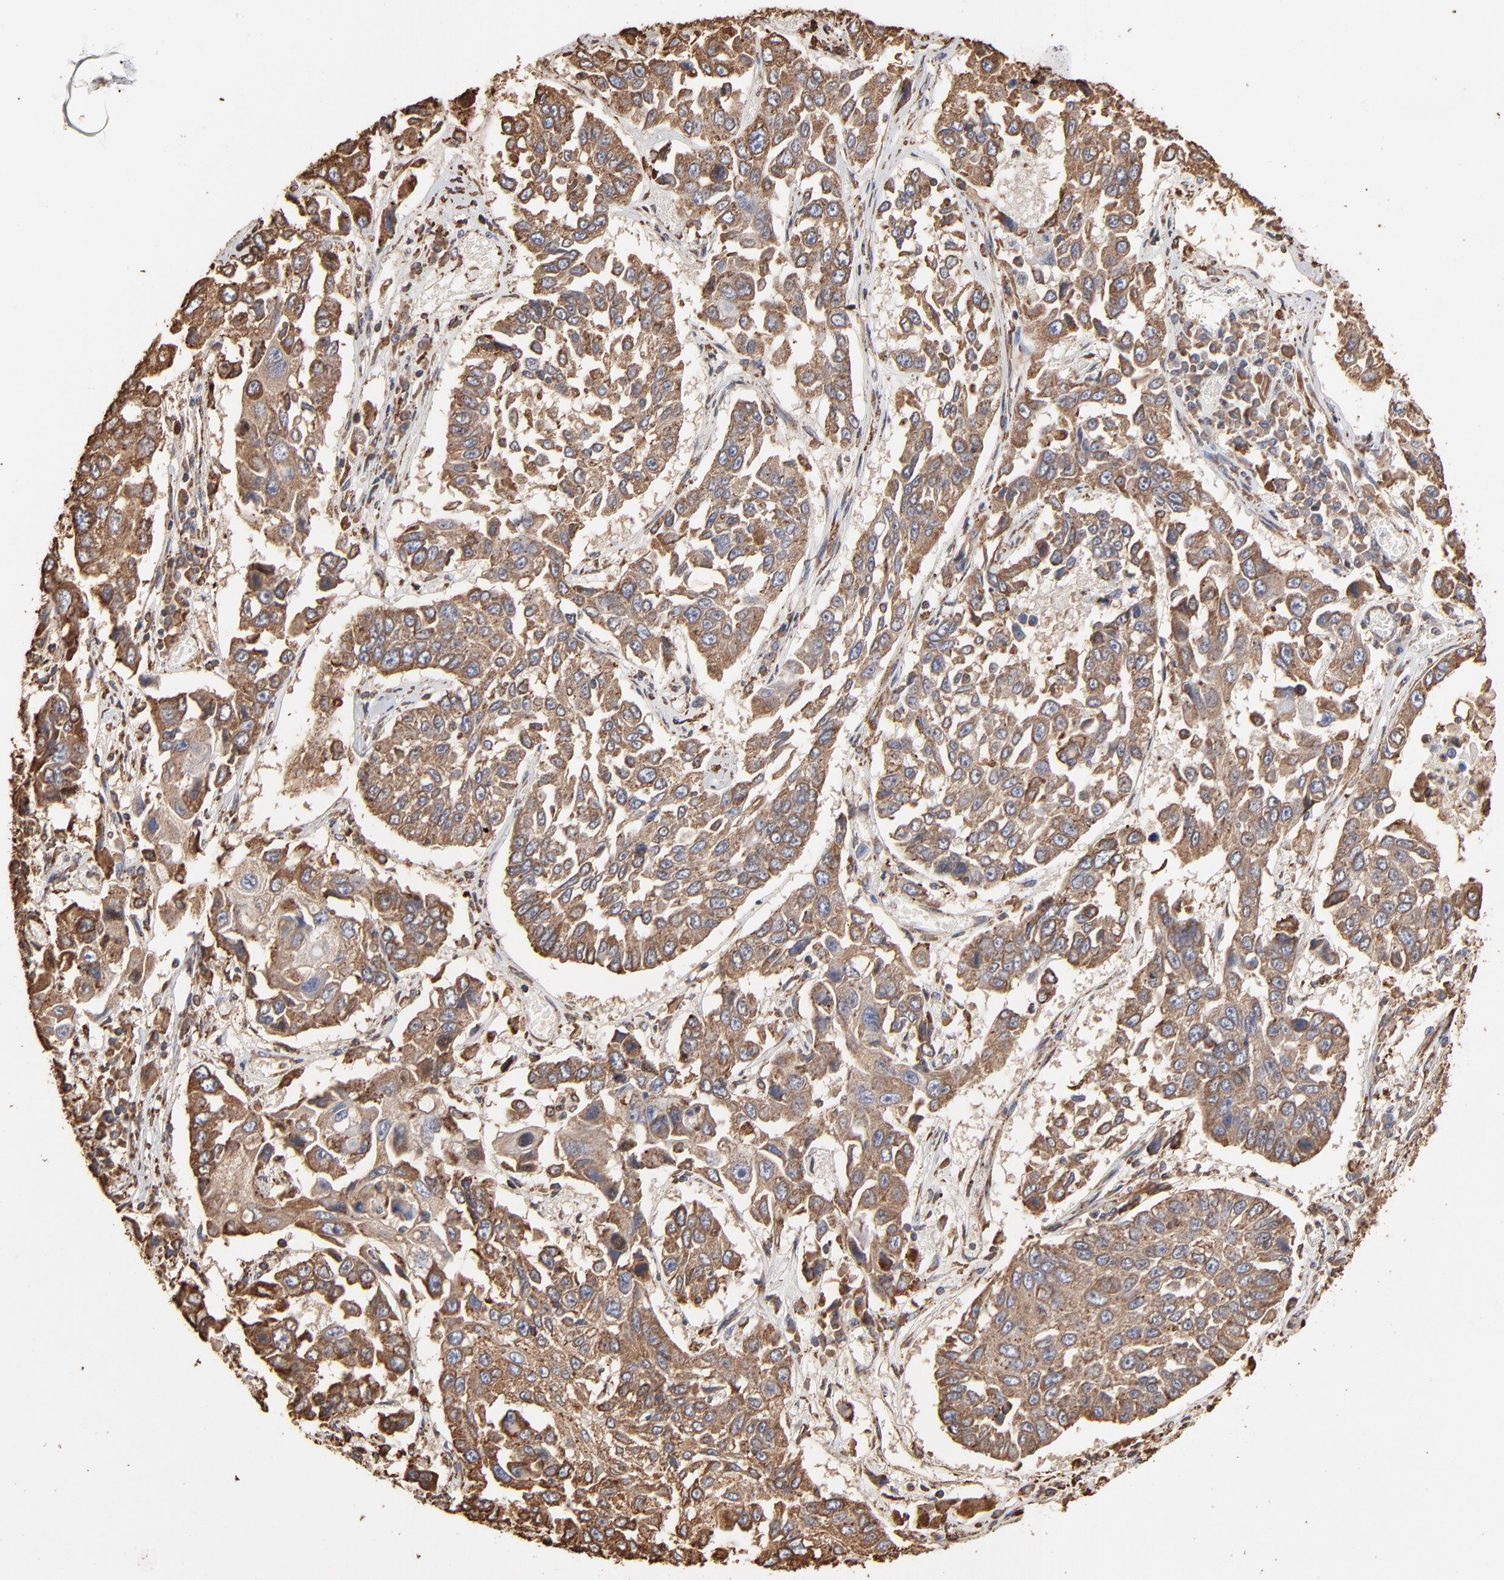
{"staining": {"intensity": "moderate", "quantity": ">75%", "location": "cytoplasmic/membranous"}, "tissue": "lung cancer", "cell_type": "Tumor cells", "image_type": "cancer", "snomed": [{"axis": "morphology", "description": "Squamous cell carcinoma, NOS"}, {"axis": "topography", "description": "Lung"}], "caption": "Brown immunohistochemical staining in lung cancer (squamous cell carcinoma) demonstrates moderate cytoplasmic/membranous positivity in about >75% of tumor cells.", "gene": "PDIA3", "patient": {"sex": "male", "age": 71}}